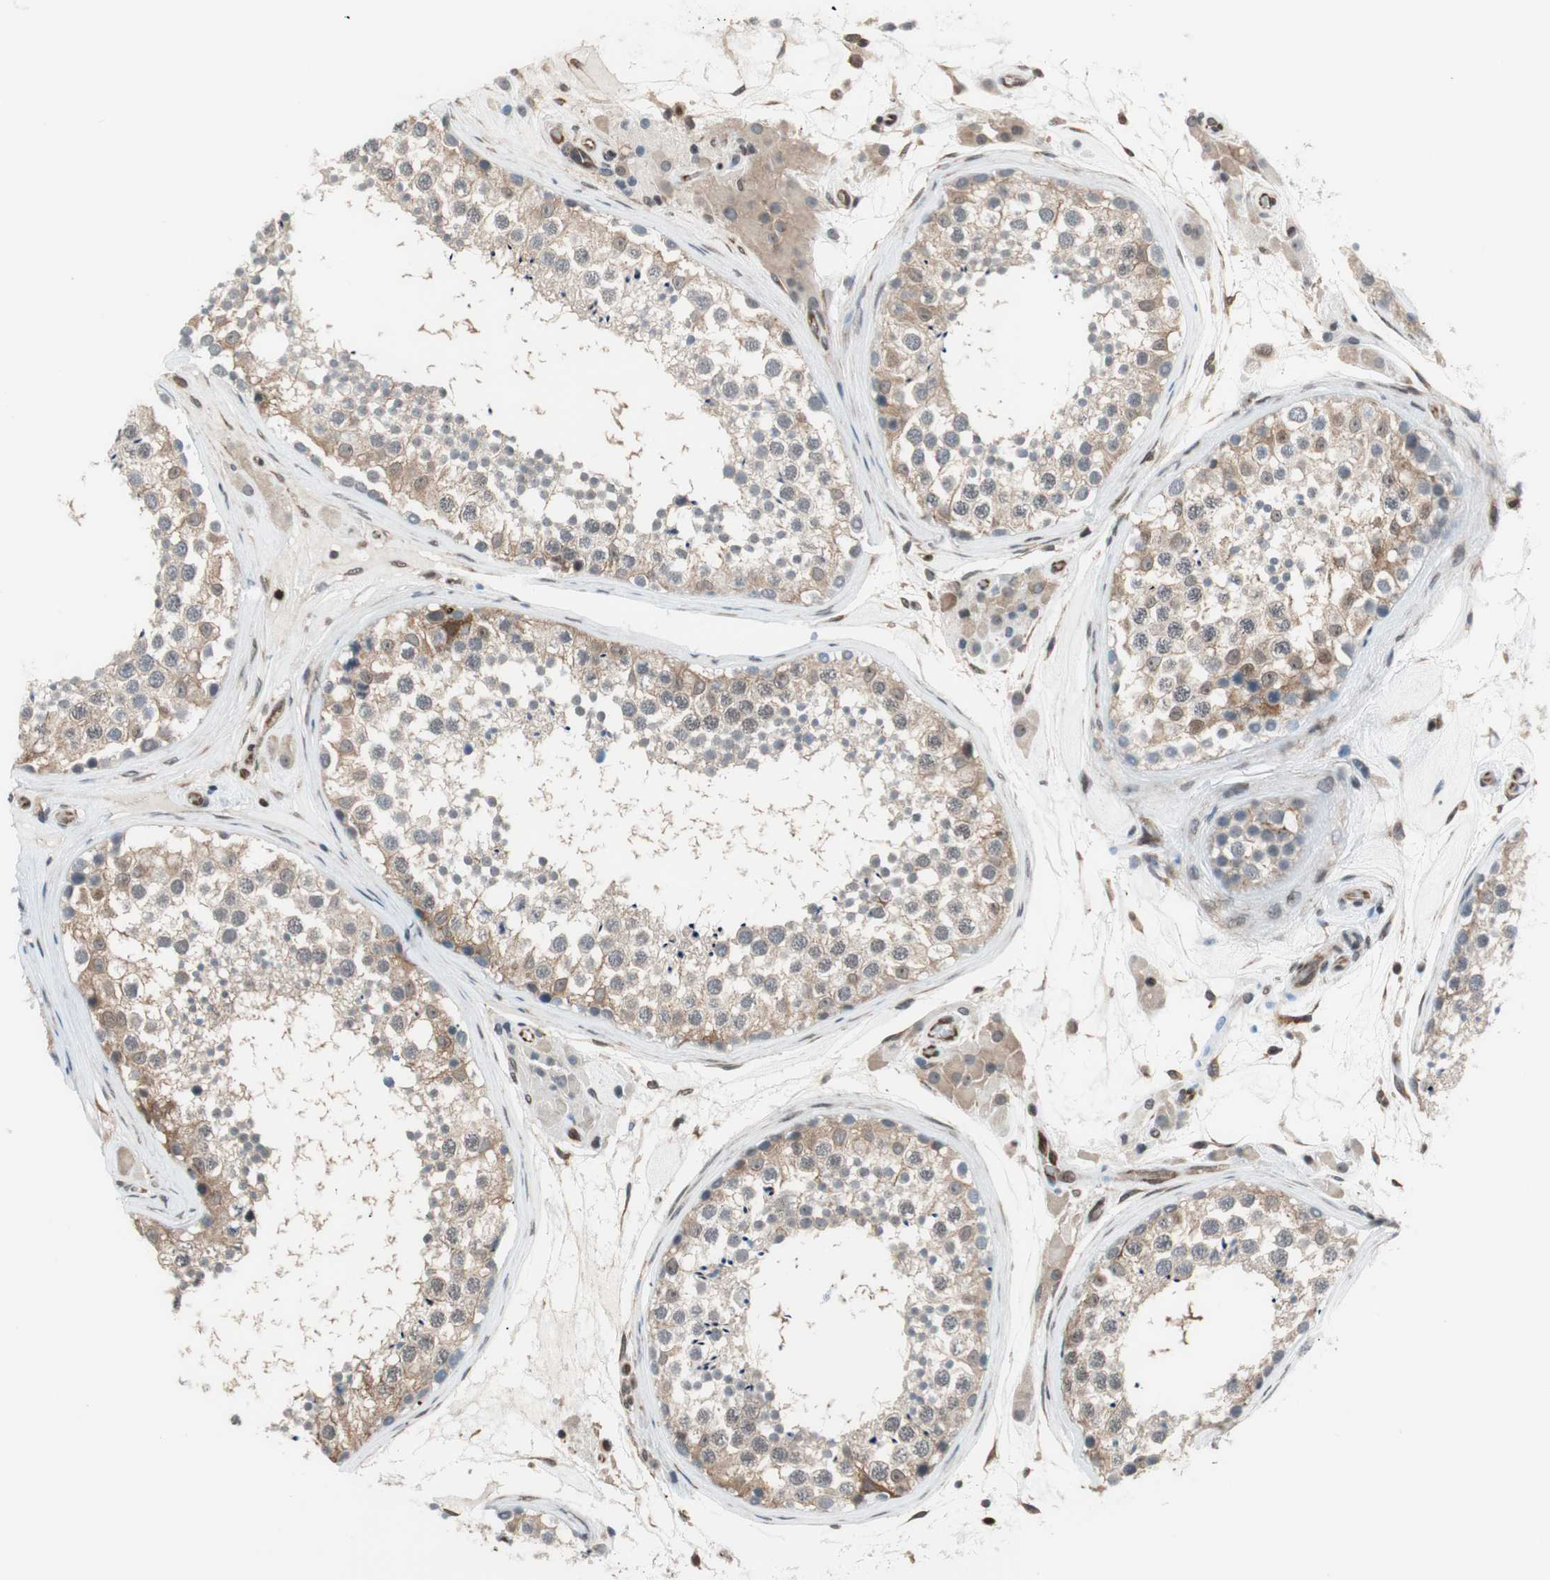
{"staining": {"intensity": "moderate", "quantity": ">75%", "location": "cytoplasmic/membranous"}, "tissue": "testis", "cell_type": "Cells in seminiferous ducts", "image_type": "normal", "snomed": [{"axis": "morphology", "description": "Normal tissue, NOS"}, {"axis": "topography", "description": "Testis"}], "caption": "DAB (3,3'-diaminobenzidine) immunohistochemical staining of unremarkable human testis demonstrates moderate cytoplasmic/membranous protein staining in approximately >75% of cells in seminiferous ducts. The staining is performed using DAB (3,3'-diaminobenzidine) brown chromogen to label protein expression. The nuclei are counter-stained blue using hematoxylin.", "gene": "ZNF512B", "patient": {"sex": "male", "age": 46}}